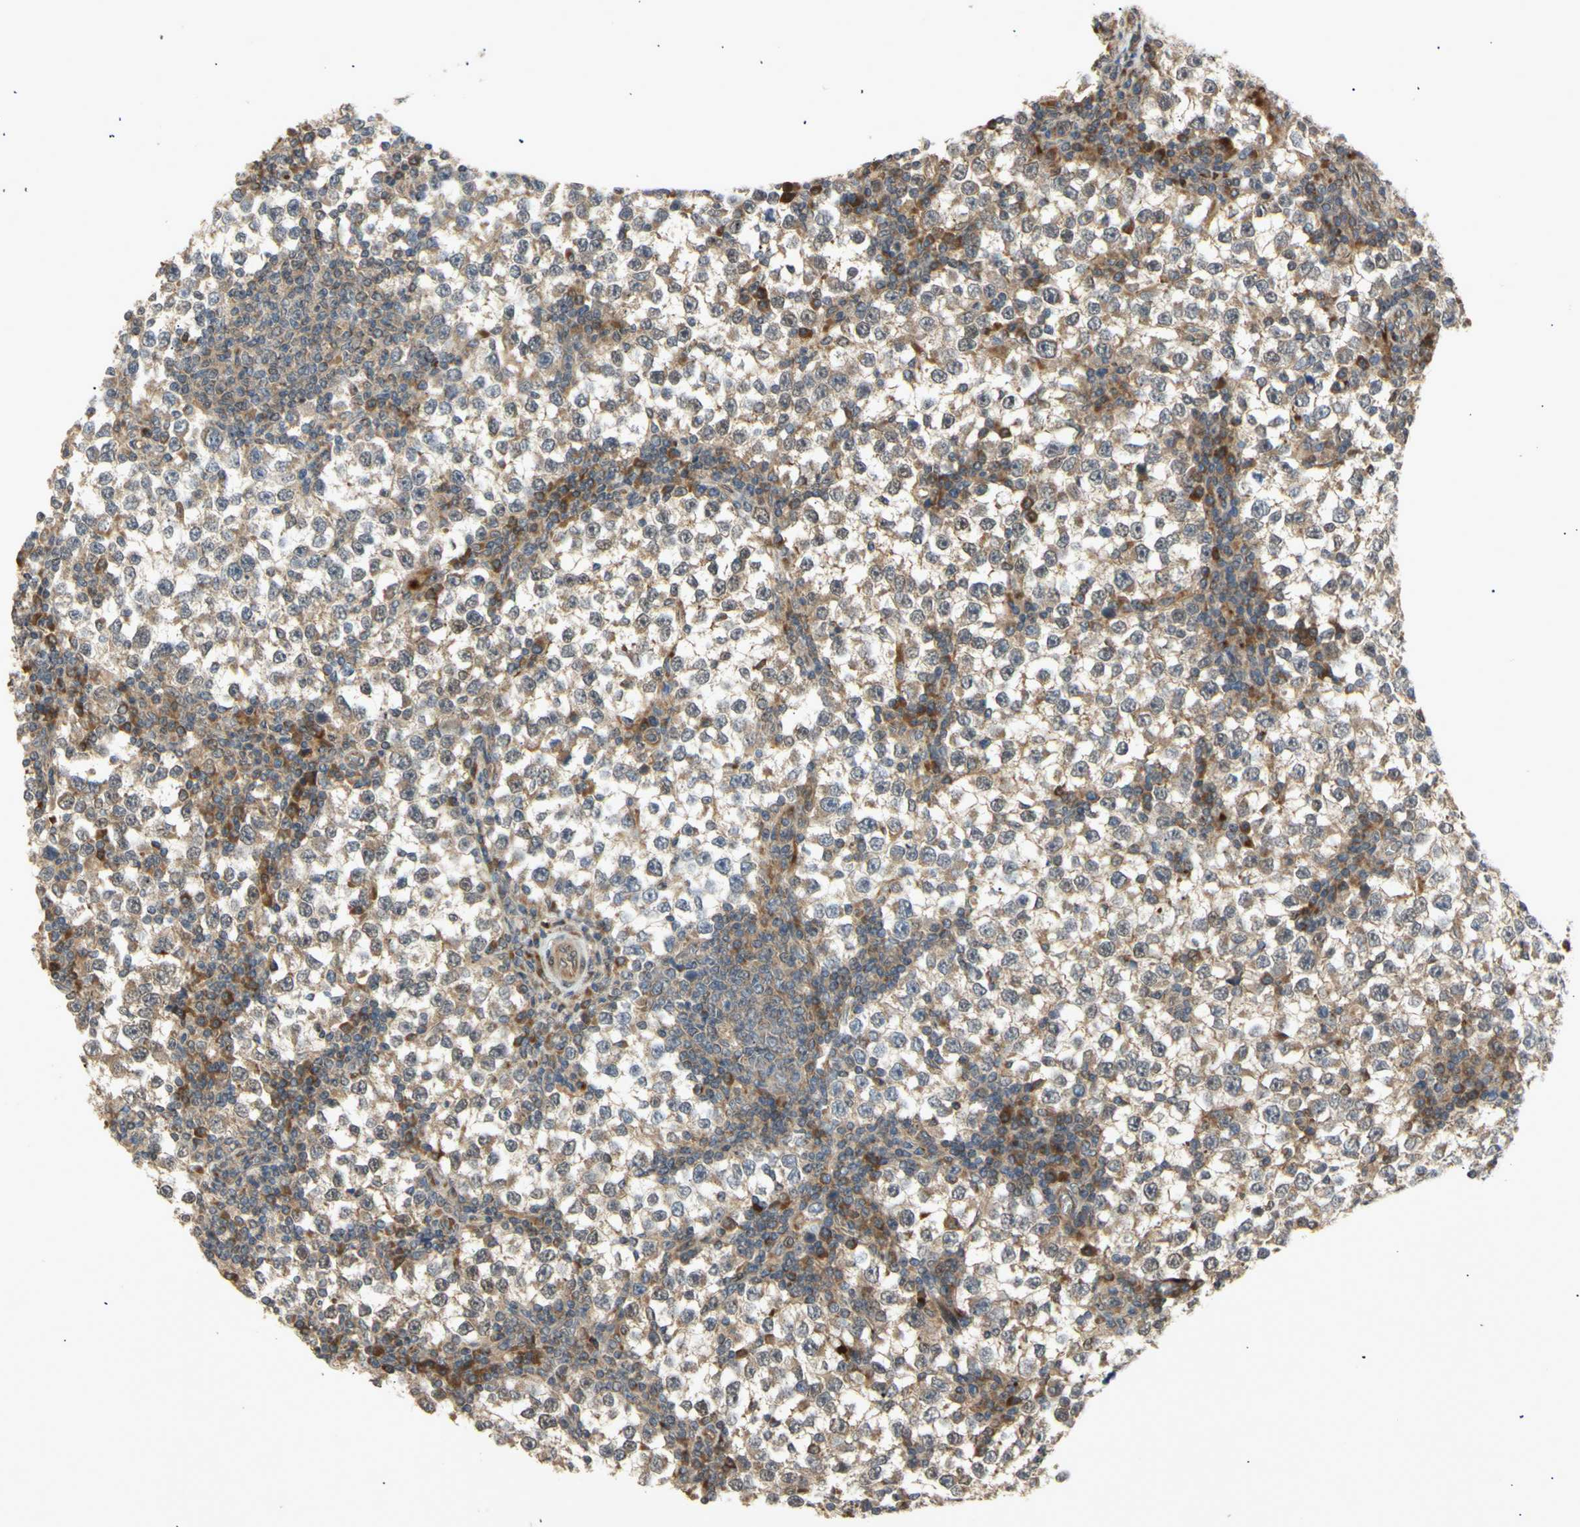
{"staining": {"intensity": "weak", "quantity": ">75%", "location": "cytoplasmic/membranous"}, "tissue": "testis cancer", "cell_type": "Tumor cells", "image_type": "cancer", "snomed": [{"axis": "morphology", "description": "Seminoma, NOS"}, {"axis": "topography", "description": "Testis"}], "caption": "This is an image of immunohistochemistry staining of testis cancer, which shows weak staining in the cytoplasmic/membranous of tumor cells.", "gene": "PKN1", "patient": {"sex": "male", "age": 65}}